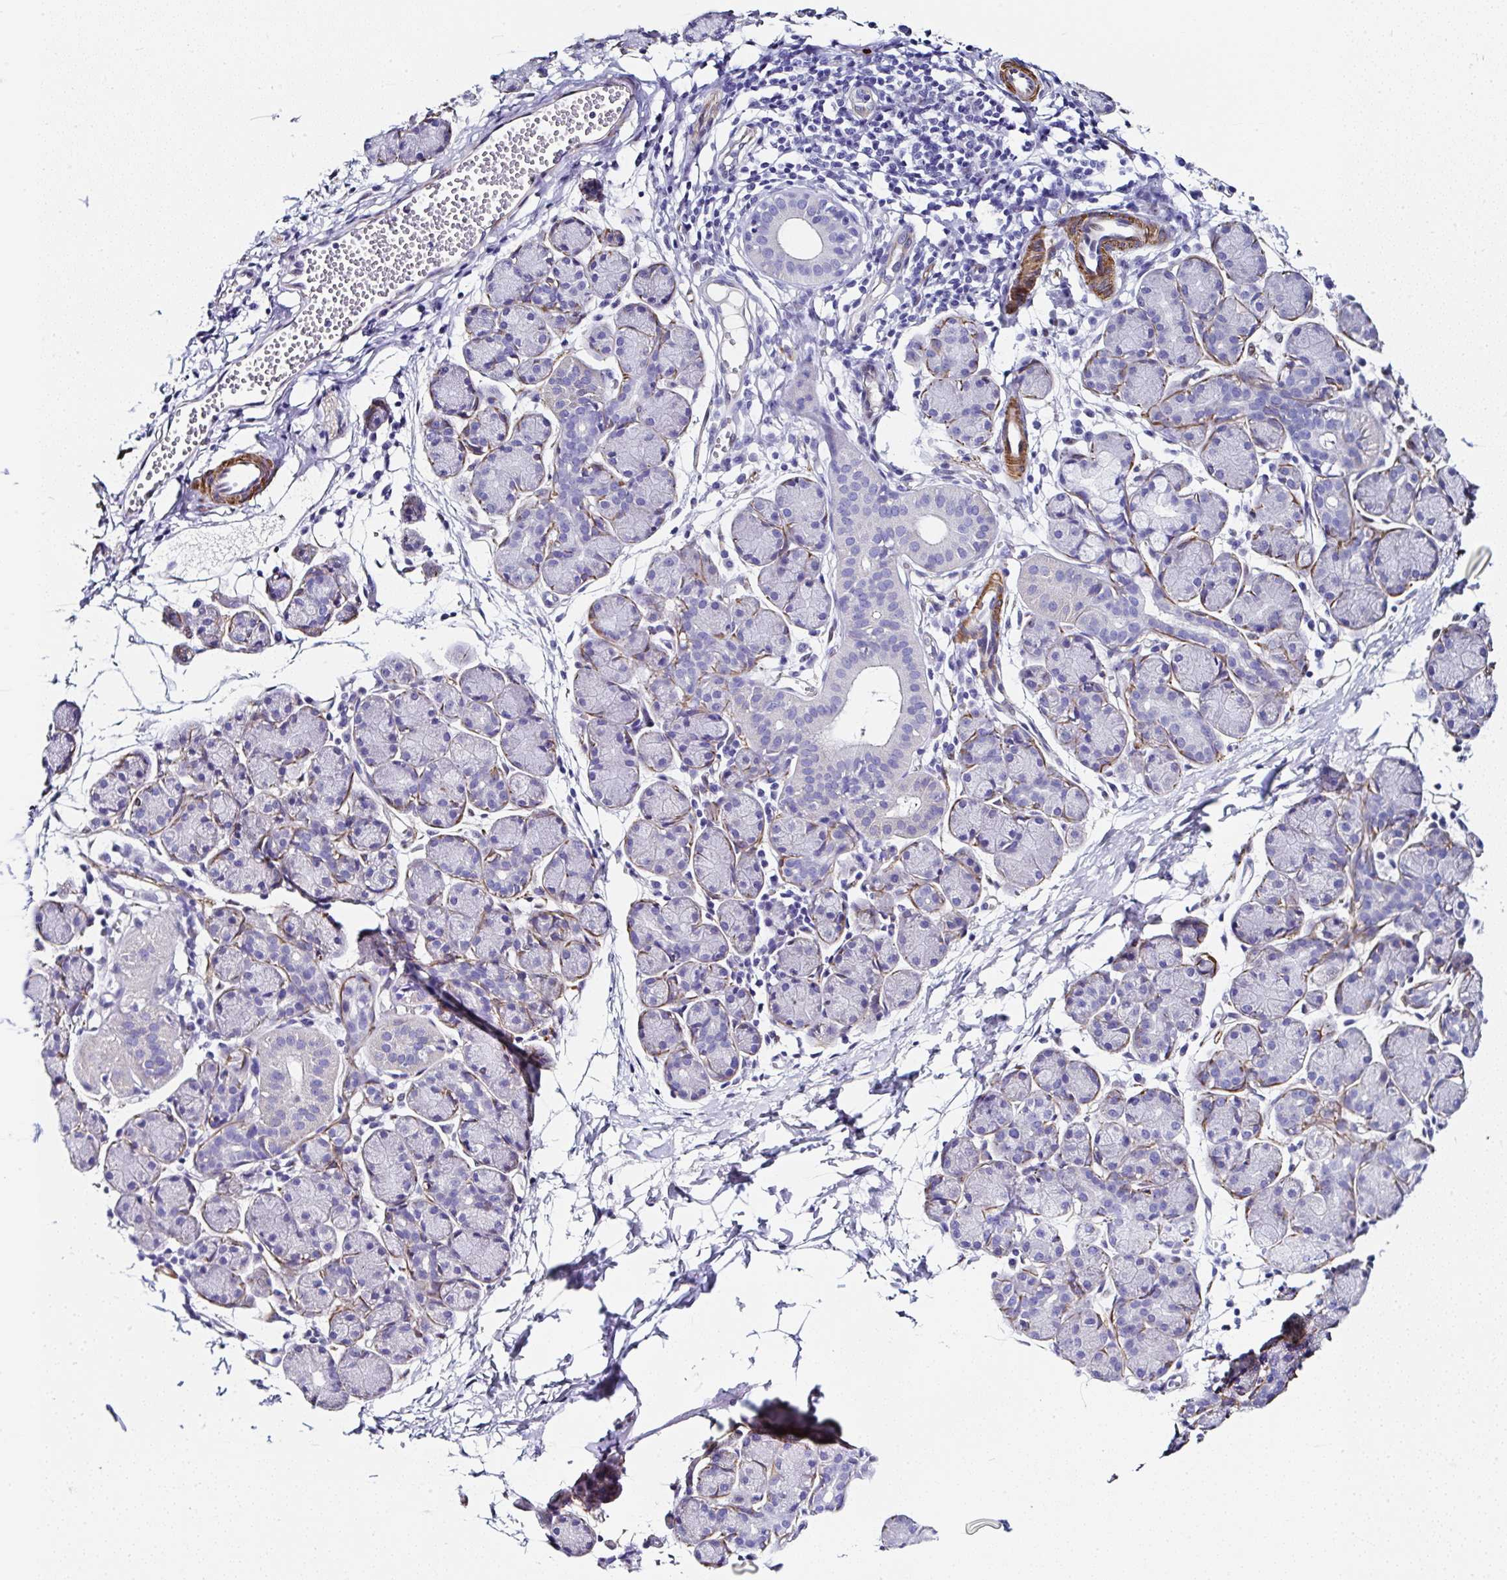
{"staining": {"intensity": "negative", "quantity": "none", "location": "none"}, "tissue": "salivary gland", "cell_type": "Glandular cells", "image_type": "normal", "snomed": [{"axis": "morphology", "description": "Normal tissue, NOS"}, {"axis": "morphology", "description": "Inflammation, NOS"}, {"axis": "topography", "description": "Lymph node"}, {"axis": "topography", "description": "Salivary gland"}], "caption": "This is an IHC photomicrograph of unremarkable human salivary gland. There is no staining in glandular cells.", "gene": "PPFIA4", "patient": {"sex": "male", "age": 3}}